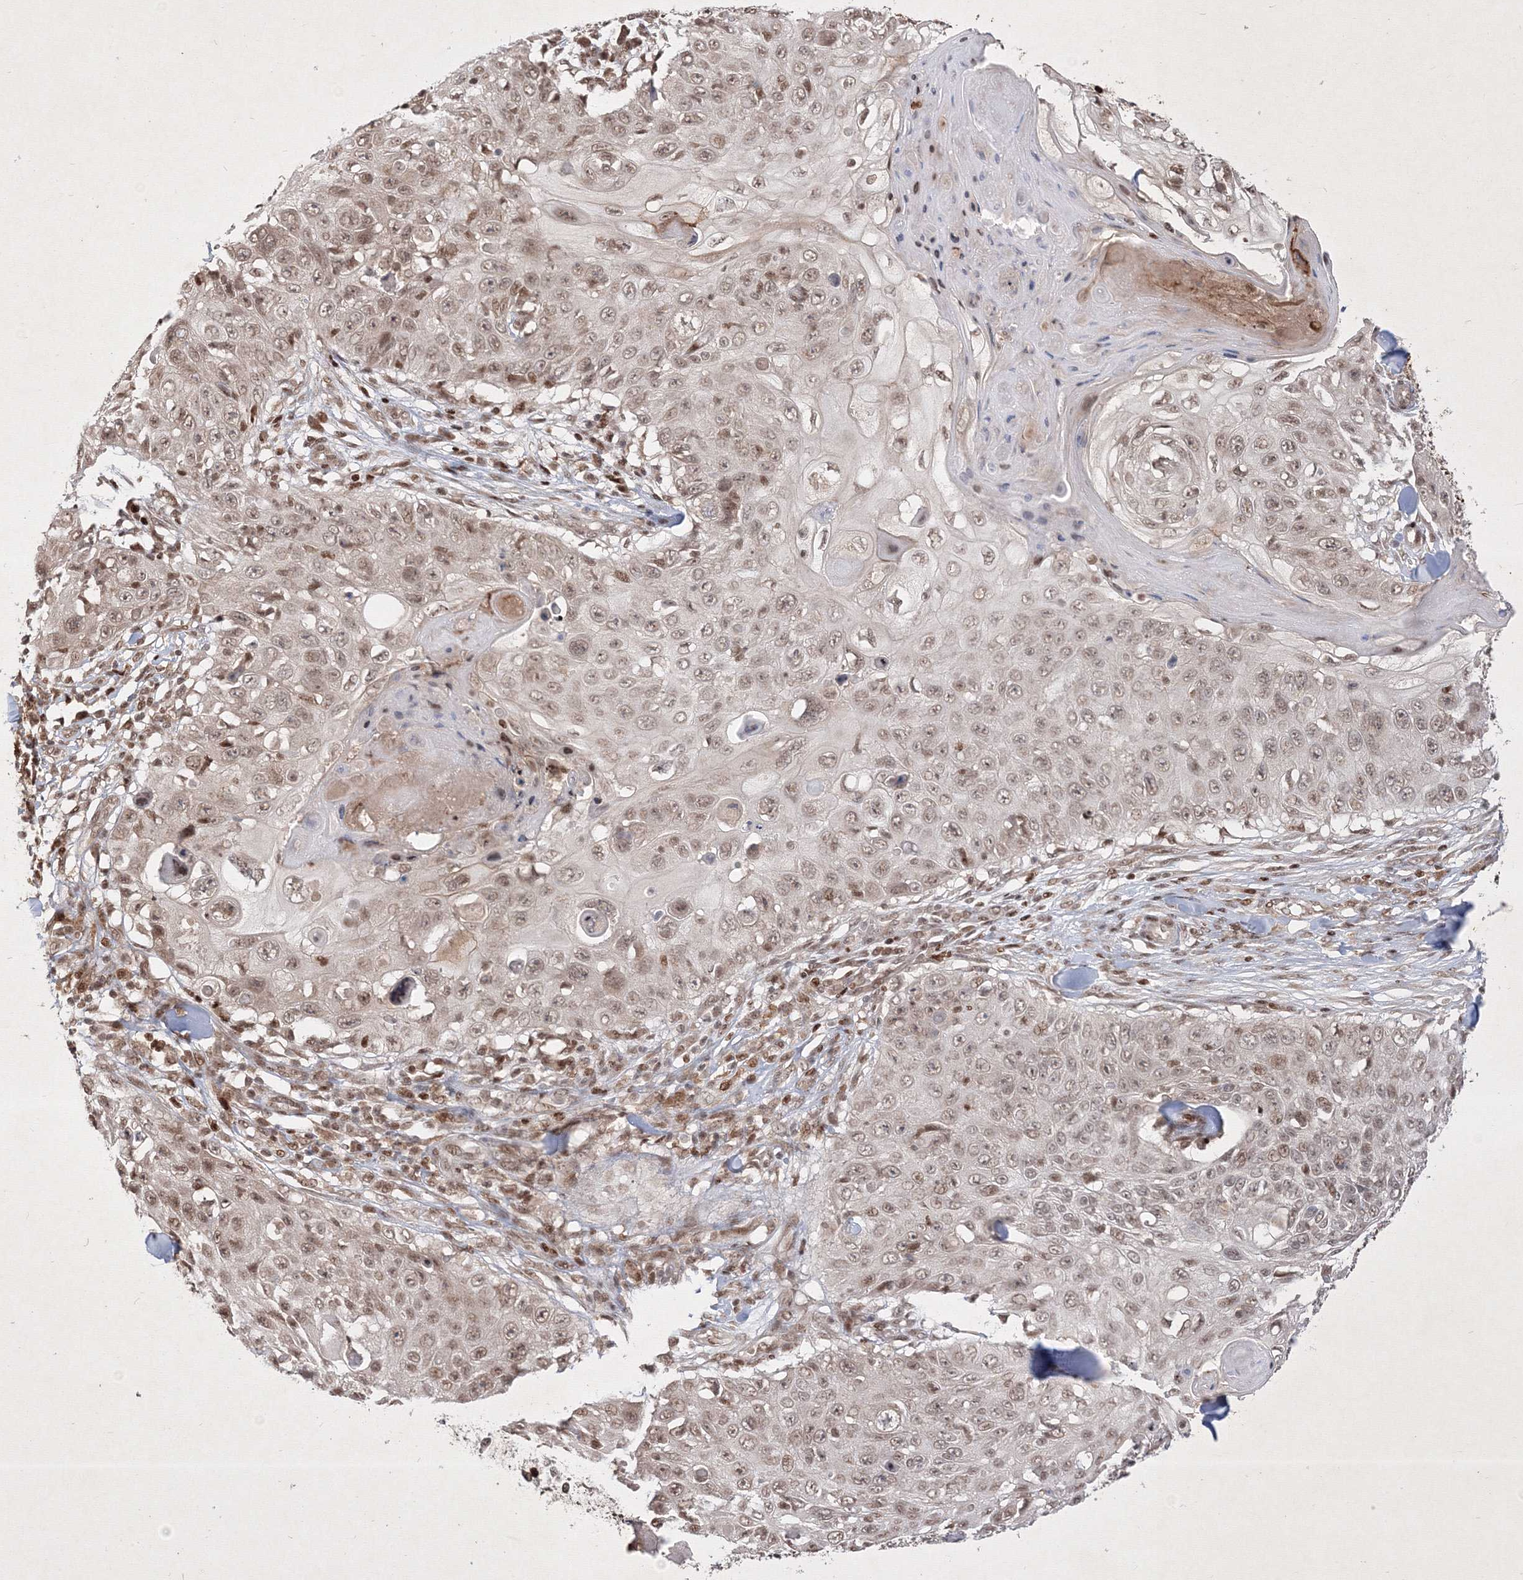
{"staining": {"intensity": "weak", "quantity": ">75%", "location": "nuclear"}, "tissue": "skin cancer", "cell_type": "Tumor cells", "image_type": "cancer", "snomed": [{"axis": "morphology", "description": "Squamous cell carcinoma, NOS"}, {"axis": "topography", "description": "Skin"}], "caption": "Immunohistochemistry (IHC) histopathology image of skin squamous cell carcinoma stained for a protein (brown), which displays low levels of weak nuclear positivity in approximately >75% of tumor cells.", "gene": "TAB1", "patient": {"sex": "male", "age": 86}}